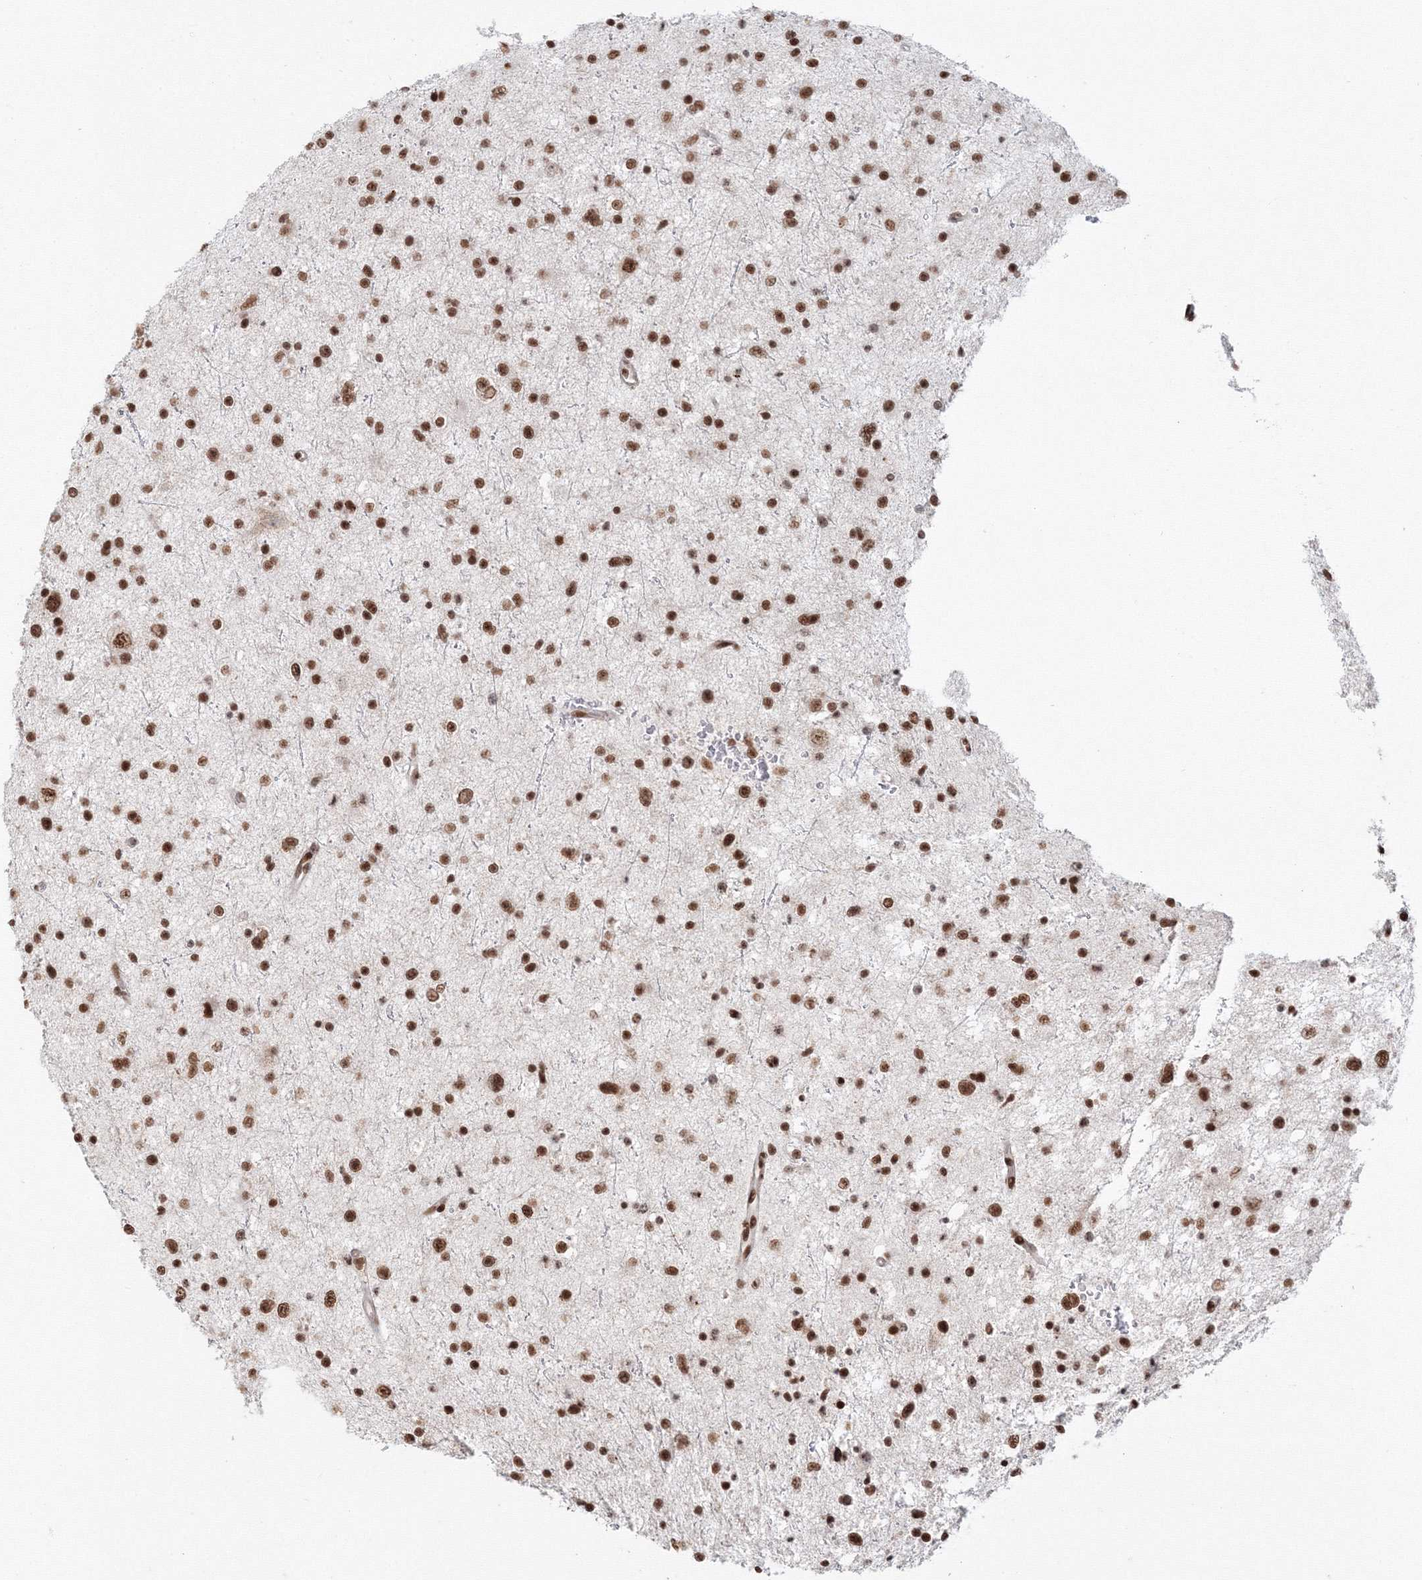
{"staining": {"intensity": "strong", "quantity": ">75%", "location": "nuclear"}, "tissue": "glioma", "cell_type": "Tumor cells", "image_type": "cancer", "snomed": [{"axis": "morphology", "description": "Glioma, malignant, Low grade"}, {"axis": "topography", "description": "Brain"}], "caption": "Protein staining of malignant low-grade glioma tissue demonstrates strong nuclear positivity in approximately >75% of tumor cells.", "gene": "KIF20A", "patient": {"sex": "female", "age": 37}}